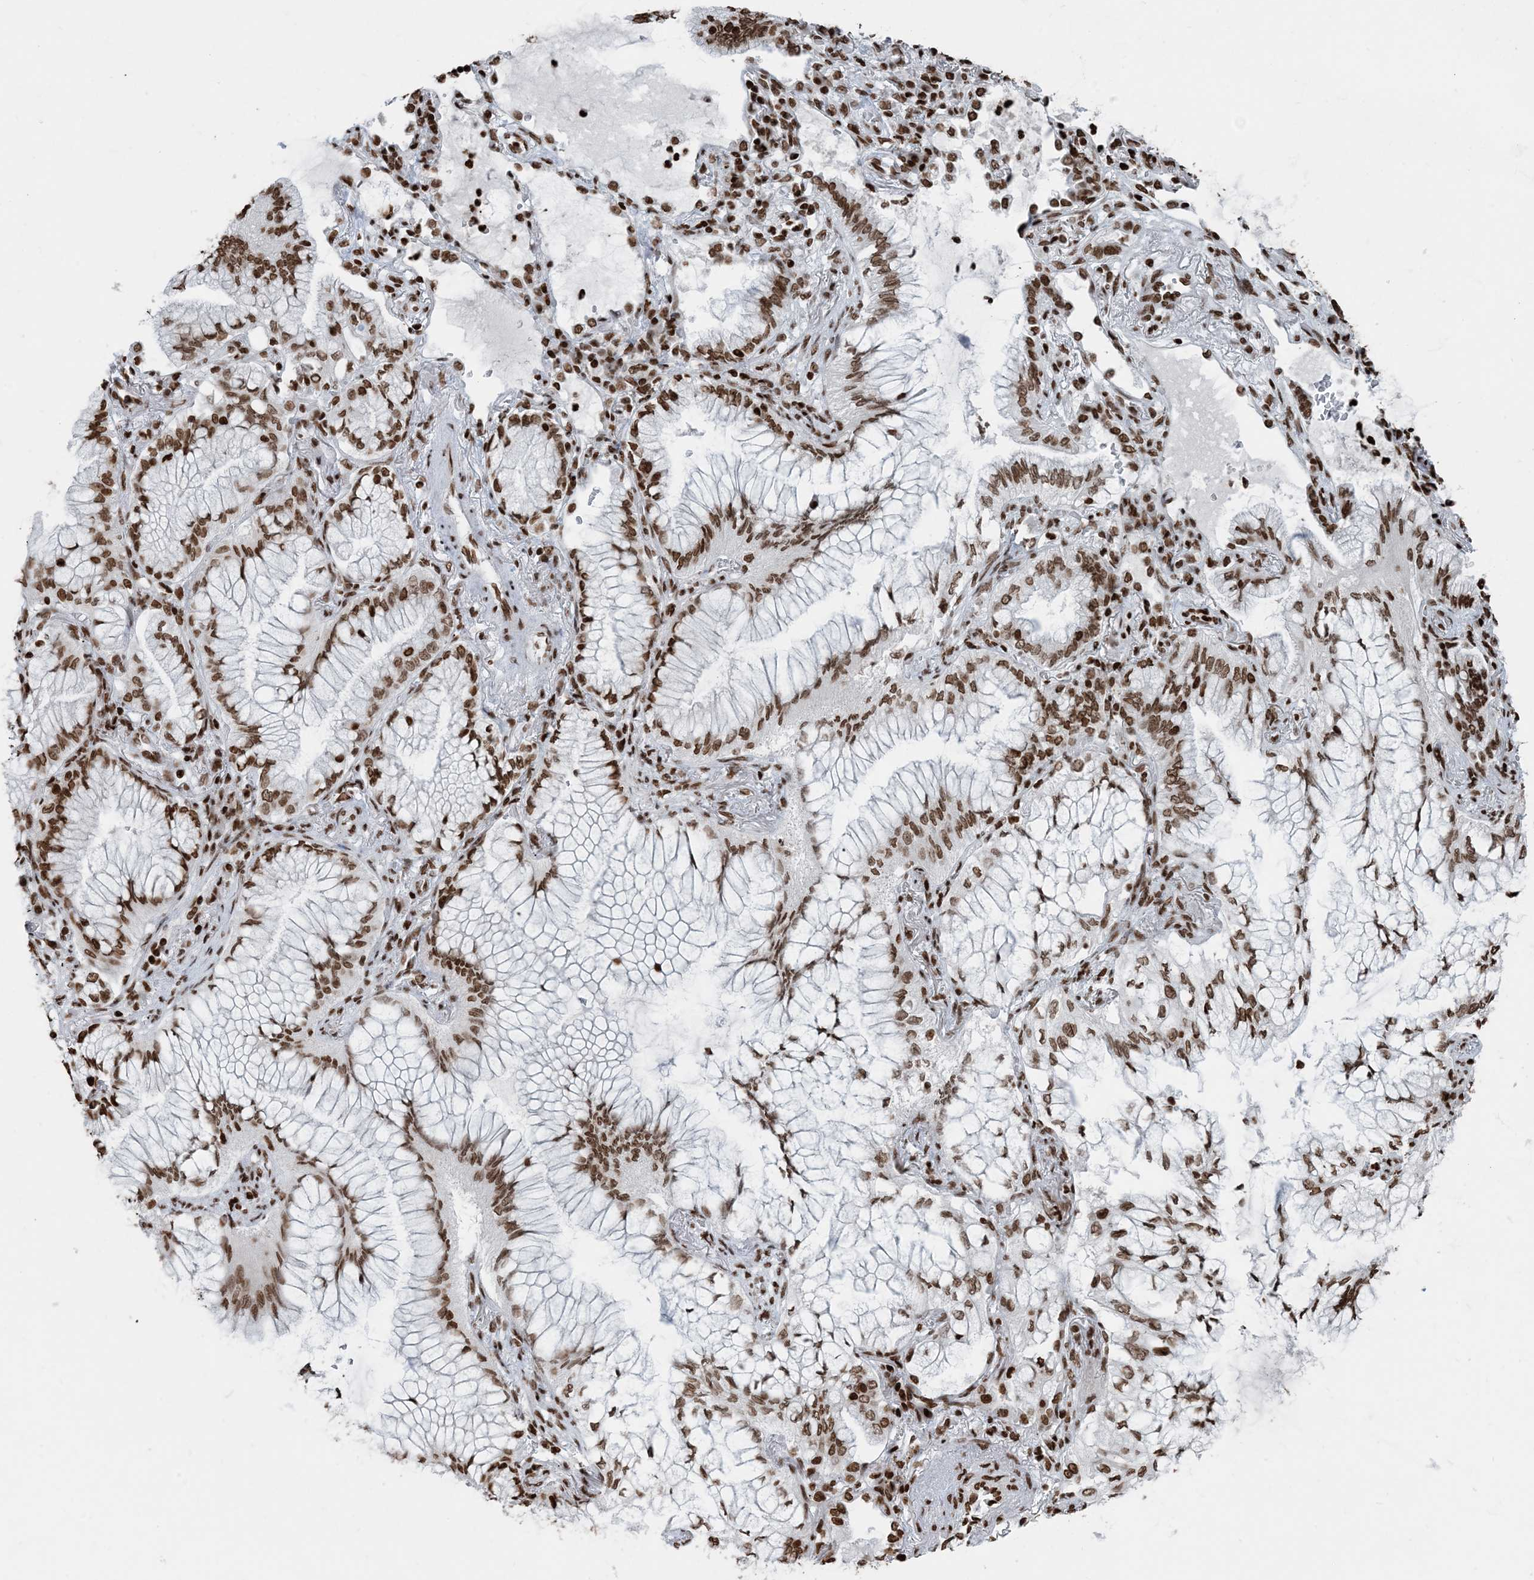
{"staining": {"intensity": "moderate", "quantity": ">75%", "location": "nuclear"}, "tissue": "lung cancer", "cell_type": "Tumor cells", "image_type": "cancer", "snomed": [{"axis": "morphology", "description": "Adenocarcinoma, NOS"}, {"axis": "topography", "description": "Lung"}], "caption": "IHC photomicrograph of human lung cancer stained for a protein (brown), which reveals medium levels of moderate nuclear staining in approximately >75% of tumor cells.", "gene": "H3-3B", "patient": {"sex": "female", "age": 70}}